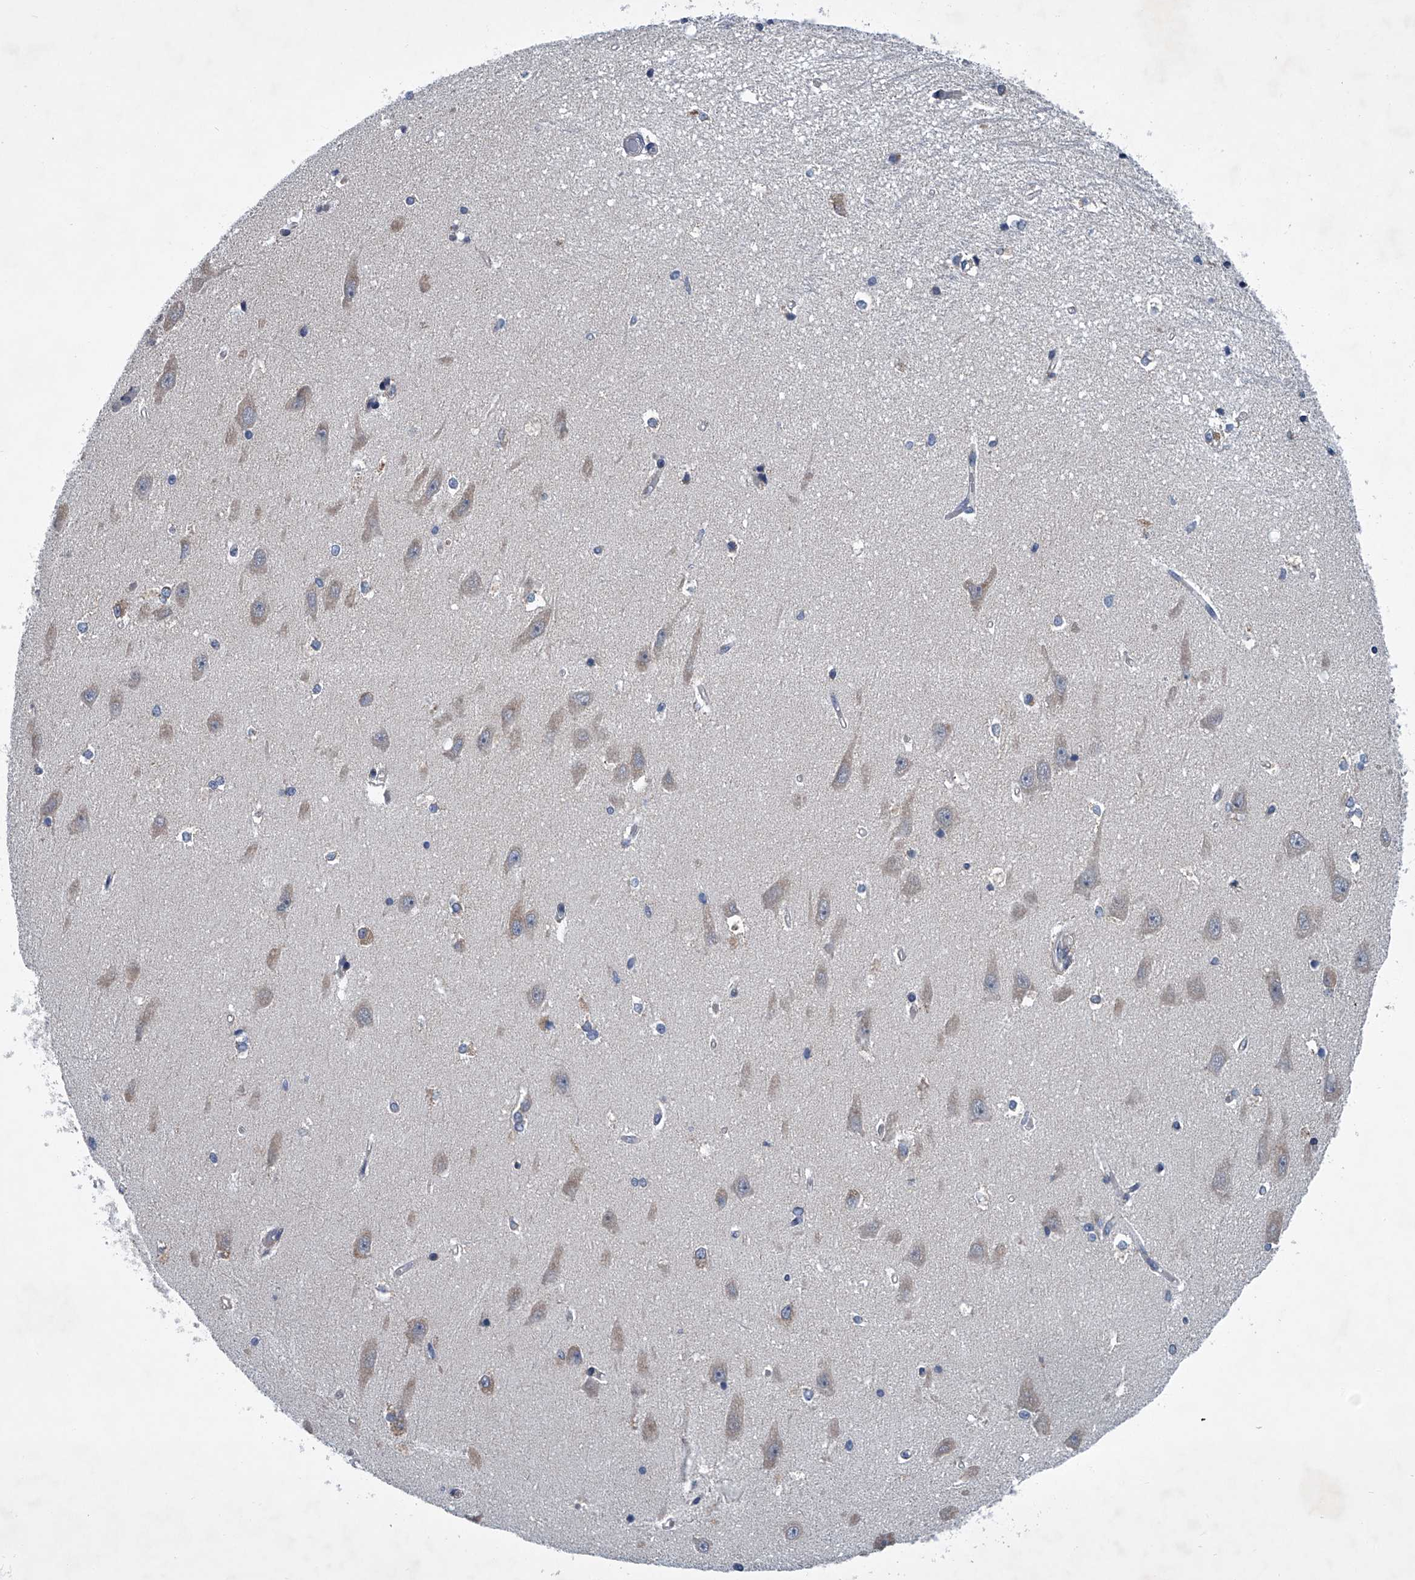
{"staining": {"intensity": "negative", "quantity": "none", "location": "none"}, "tissue": "hippocampus", "cell_type": "Glial cells", "image_type": "normal", "snomed": [{"axis": "morphology", "description": "Normal tissue, NOS"}, {"axis": "topography", "description": "Hippocampus"}], "caption": "The IHC micrograph has no significant staining in glial cells of hippocampus.", "gene": "ABCG1", "patient": {"sex": "male", "age": 45}}